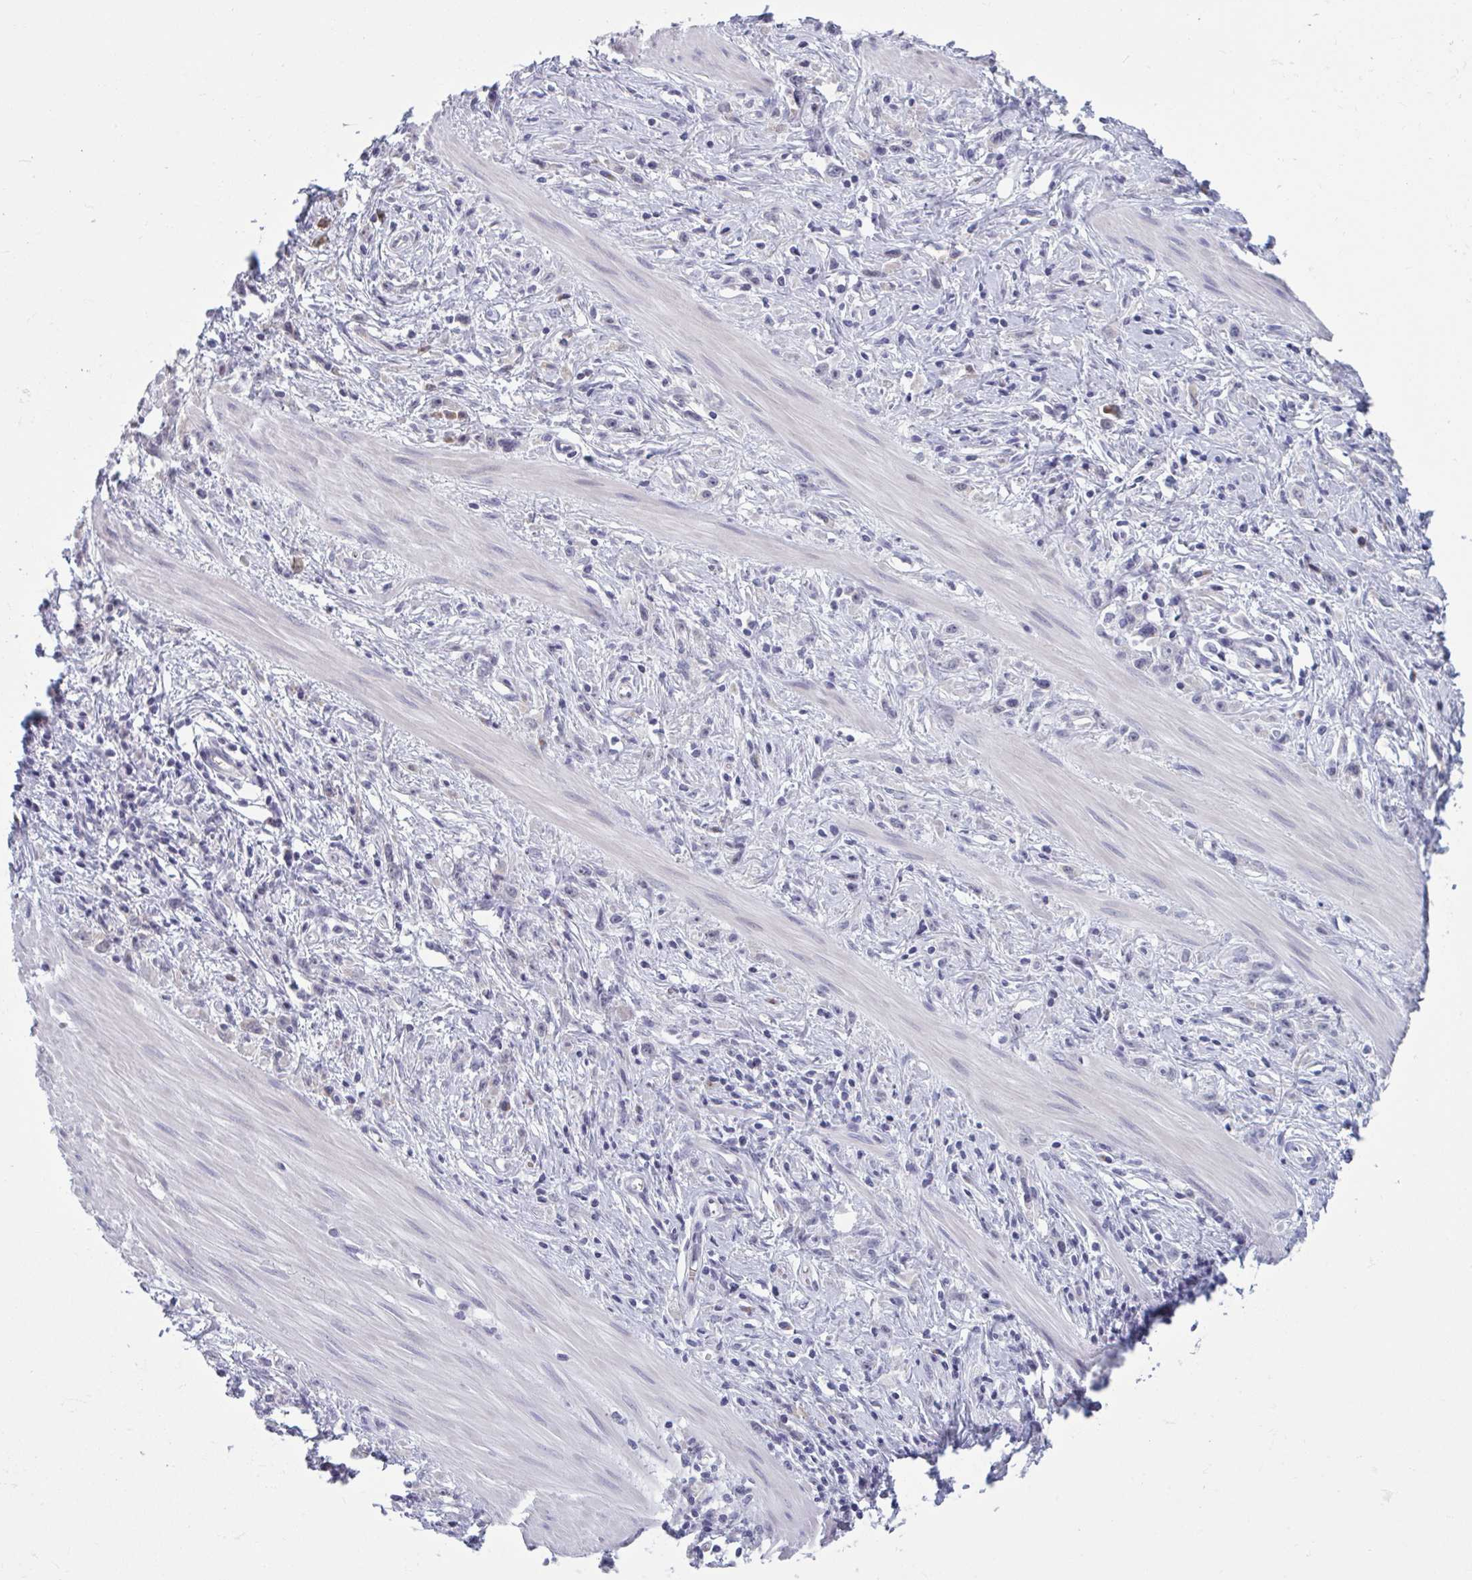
{"staining": {"intensity": "negative", "quantity": "none", "location": "none"}, "tissue": "stomach cancer", "cell_type": "Tumor cells", "image_type": "cancer", "snomed": [{"axis": "morphology", "description": "Adenocarcinoma, NOS"}, {"axis": "topography", "description": "Stomach"}], "caption": "Immunohistochemistry (IHC) of stomach cancer (adenocarcinoma) exhibits no positivity in tumor cells. The staining is performed using DAB (3,3'-diaminobenzidine) brown chromogen with nuclei counter-stained in using hematoxylin.", "gene": "HSD11B2", "patient": {"sex": "male", "age": 47}}